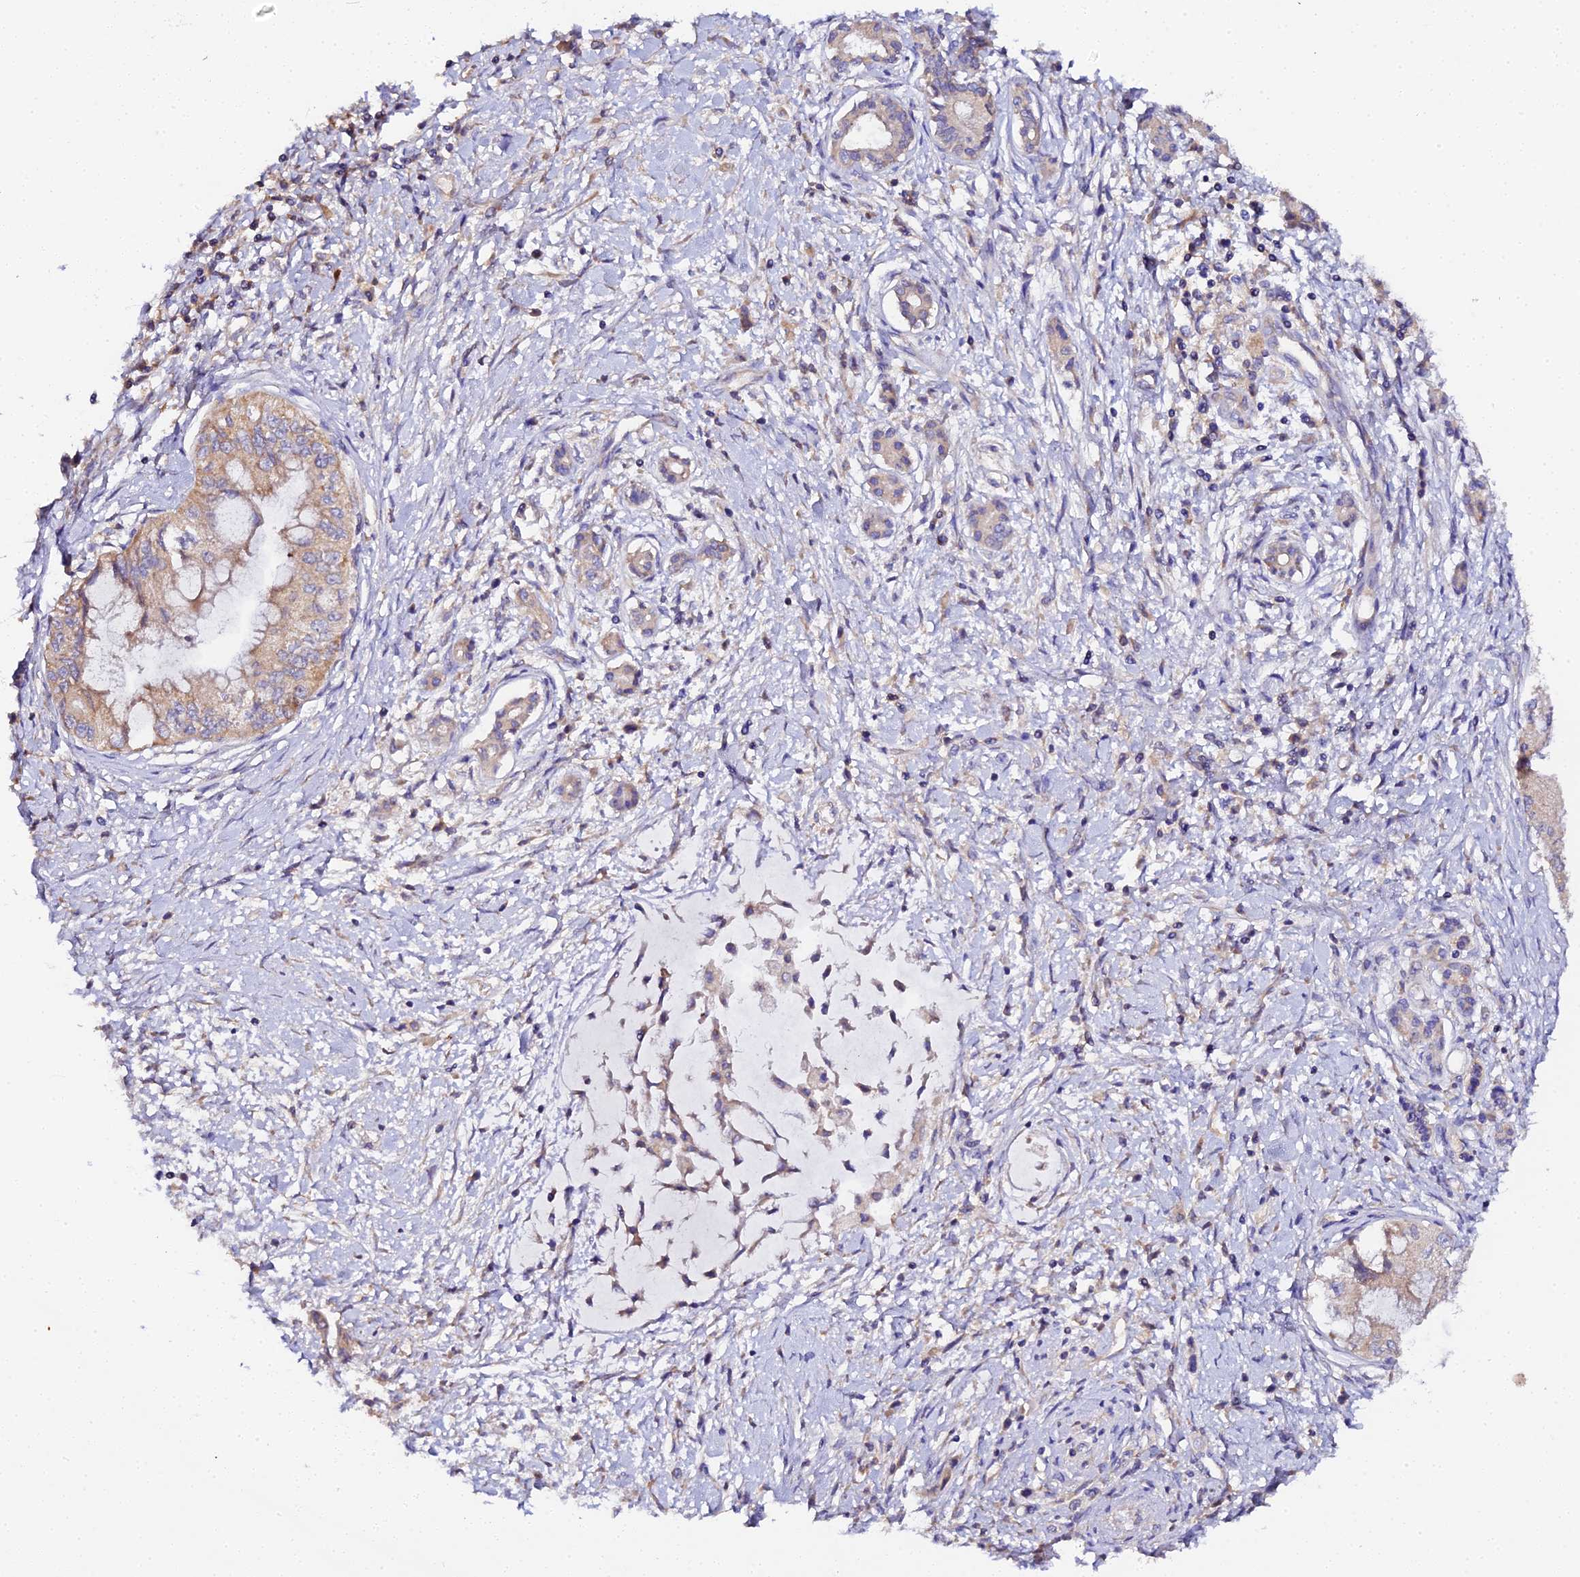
{"staining": {"intensity": "moderate", "quantity": "25%-75%", "location": "cytoplasmic/membranous"}, "tissue": "pancreatic cancer", "cell_type": "Tumor cells", "image_type": "cancer", "snomed": [{"axis": "morphology", "description": "Adenocarcinoma, NOS"}, {"axis": "topography", "description": "Pancreas"}], "caption": "Adenocarcinoma (pancreatic) was stained to show a protein in brown. There is medium levels of moderate cytoplasmic/membranous positivity in about 25%-75% of tumor cells.", "gene": "SCX", "patient": {"sex": "male", "age": 46}}